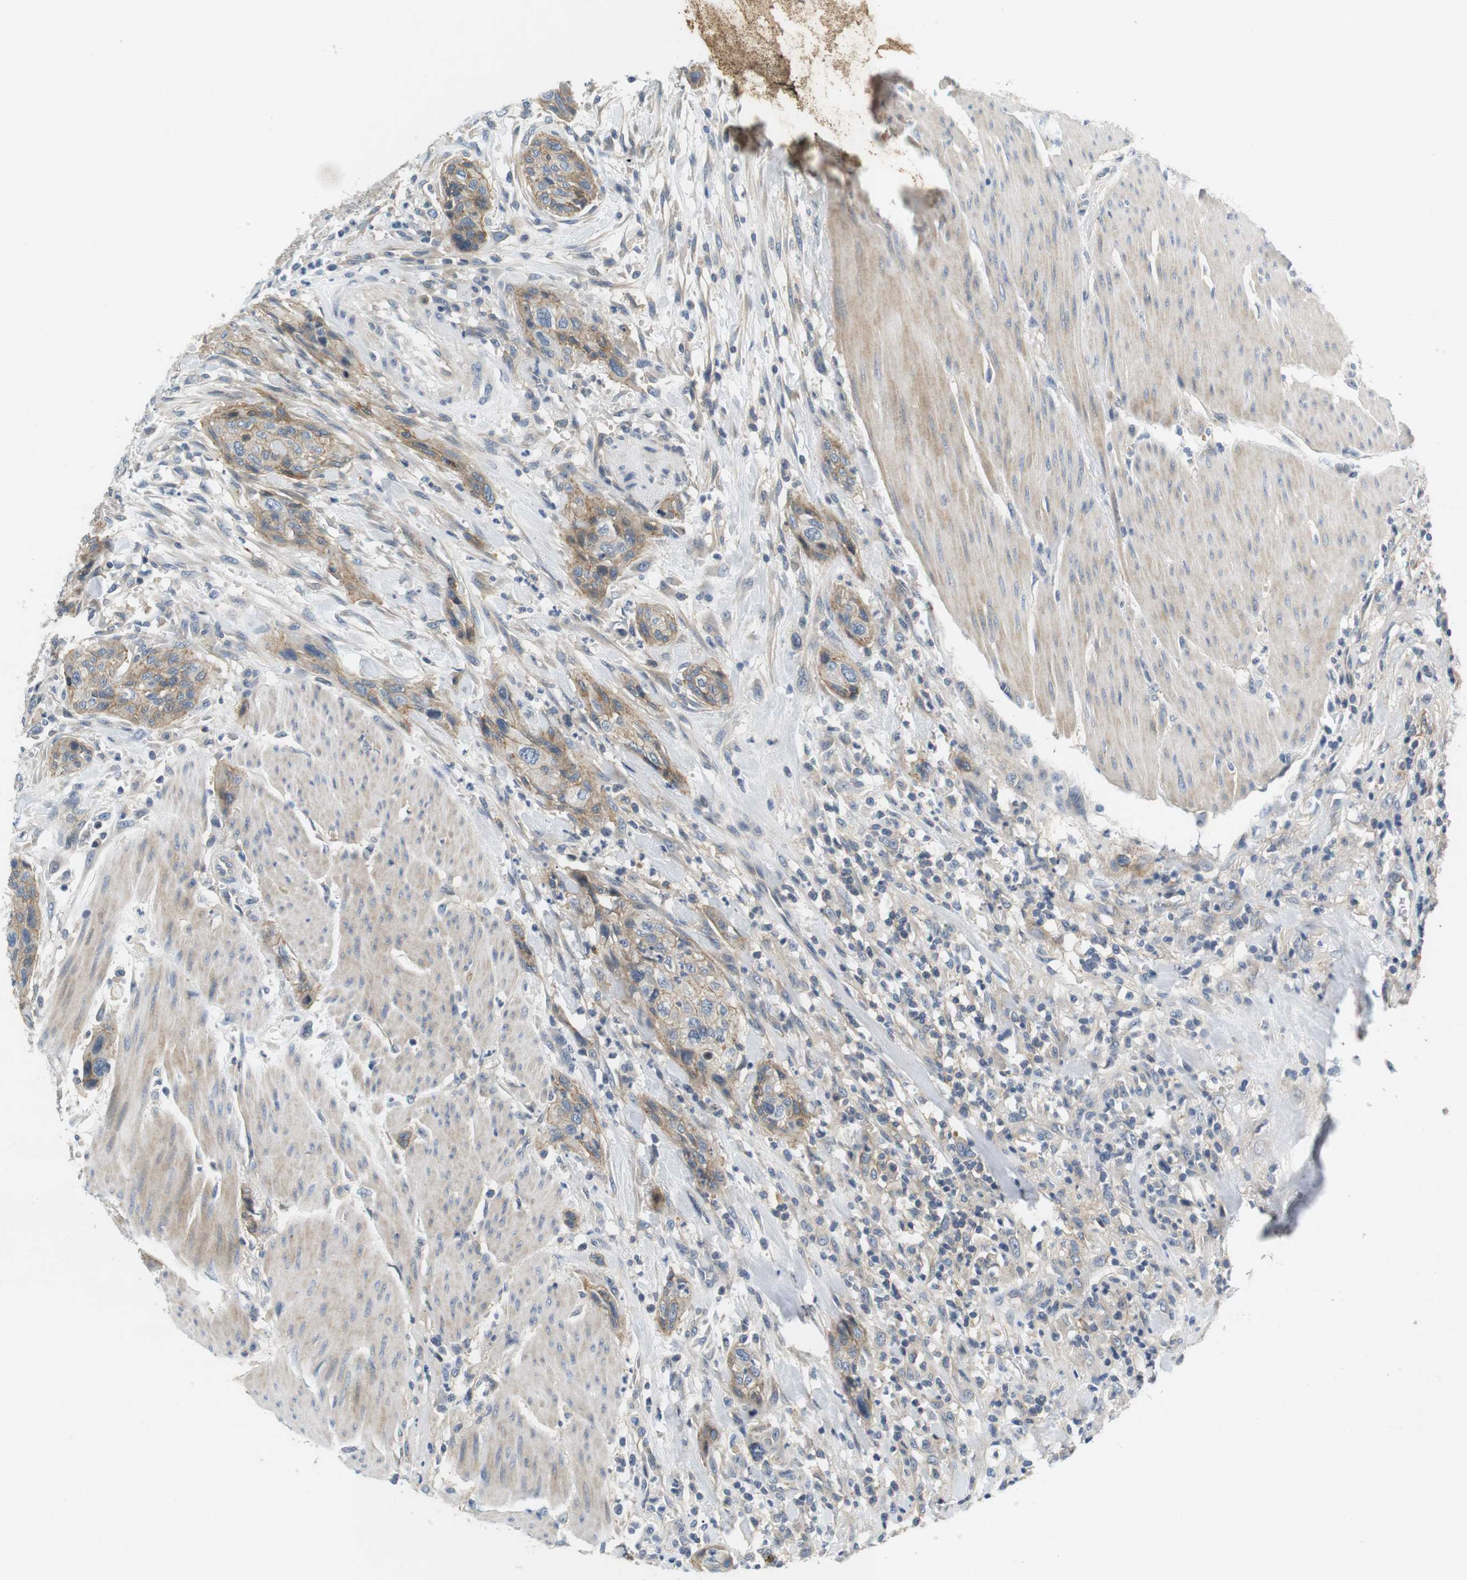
{"staining": {"intensity": "moderate", "quantity": "25%-75%", "location": "cytoplasmic/membranous"}, "tissue": "urothelial cancer", "cell_type": "Tumor cells", "image_type": "cancer", "snomed": [{"axis": "morphology", "description": "Urothelial carcinoma, High grade"}, {"axis": "topography", "description": "Urinary bladder"}], "caption": "Urothelial carcinoma (high-grade) stained for a protein (brown) displays moderate cytoplasmic/membranous positive positivity in approximately 25%-75% of tumor cells.", "gene": "SLC30A1", "patient": {"sex": "male", "age": 35}}